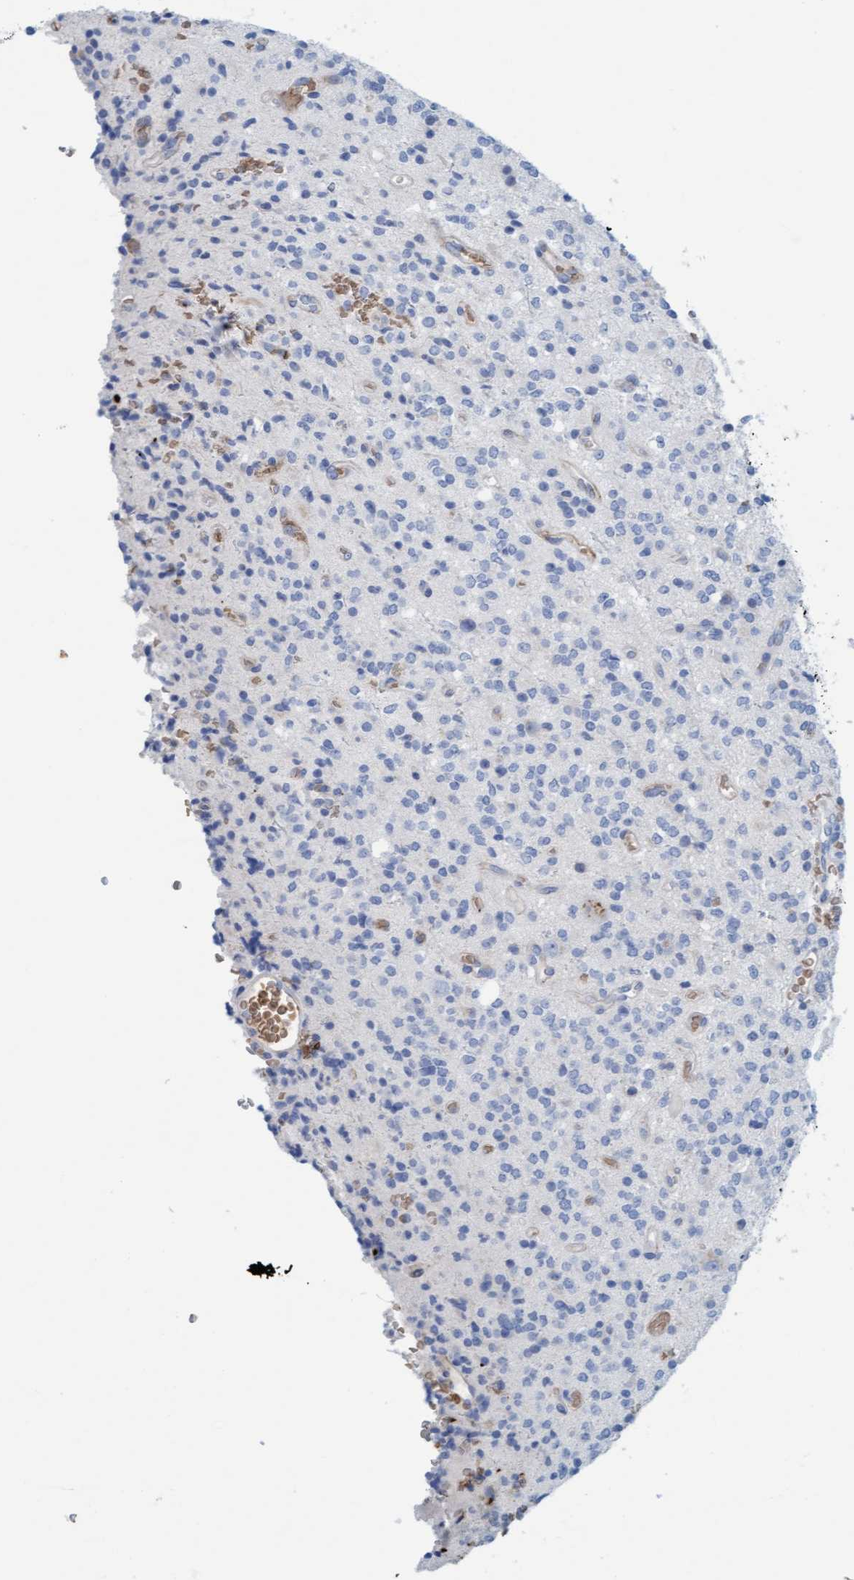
{"staining": {"intensity": "negative", "quantity": "none", "location": "none"}, "tissue": "glioma", "cell_type": "Tumor cells", "image_type": "cancer", "snomed": [{"axis": "morphology", "description": "Glioma, malignant, High grade"}, {"axis": "topography", "description": "Brain"}], "caption": "DAB immunohistochemical staining of human glioma shows no significant positivity in tumor cells. (Immunohistochemistry (ihc), brightfield microscopy, high magnification).", "gene": "P2RX5", "patient": {"sex": "male", "age": 34}}